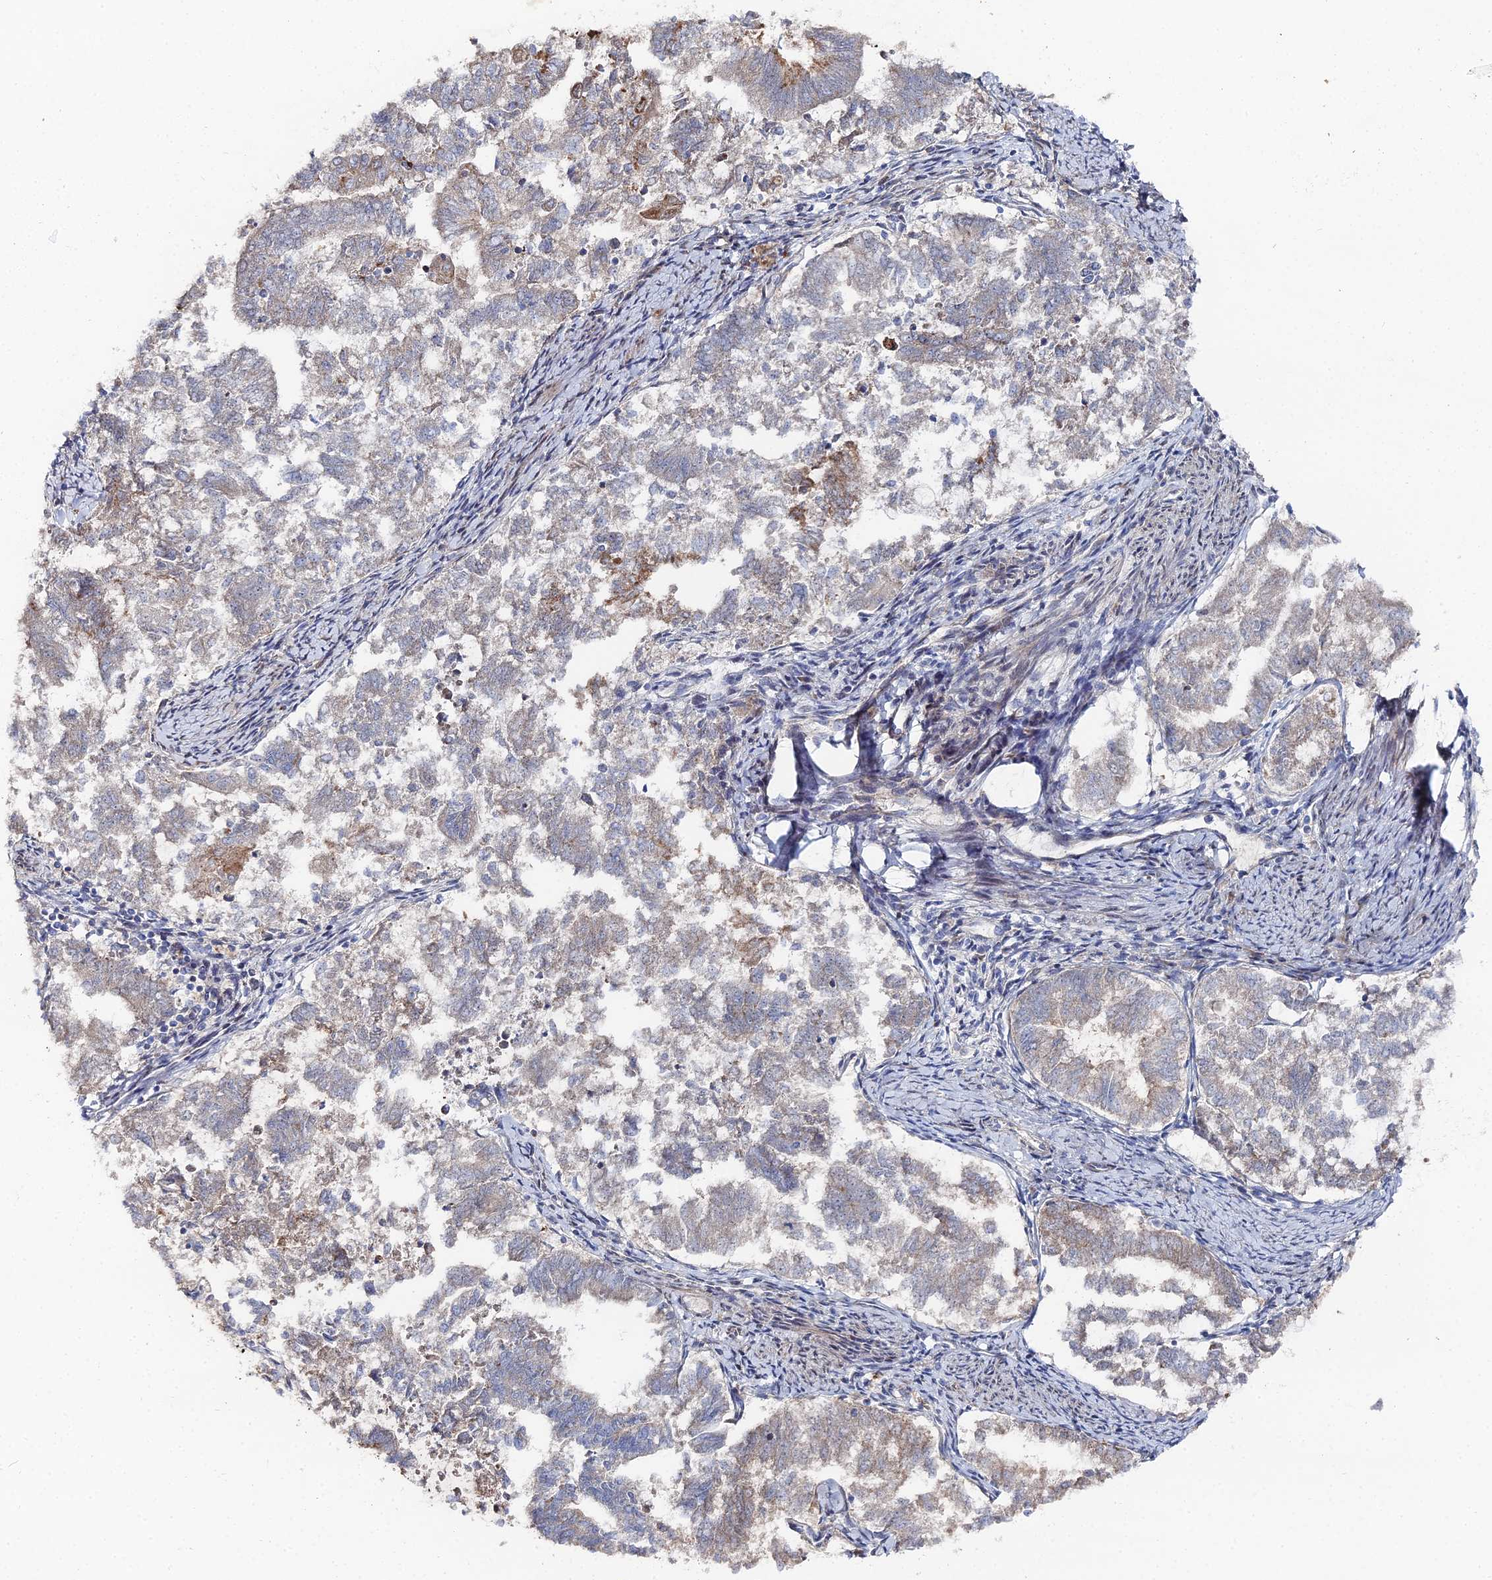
{"staining": {"intensity": "weak", "quantity": "<25%", "location": "cytoplasmic/membranous"}, "tissue": "endometrial cancer", "cell_type": "Tumor cells", "image_type": "cancer", "snomed": [{"axis": "morphology", "description": "Adenocarcinoma, NOS"}, {"axis": "topography", "description": "Endometrium"}], "caption": "This is an immunohistochemistry image of human adenocarcinoma (endometrial). There is no expression in tumor cells.", "gene": "SGMS1", "patient": {"sex": "female", "age": 79}}